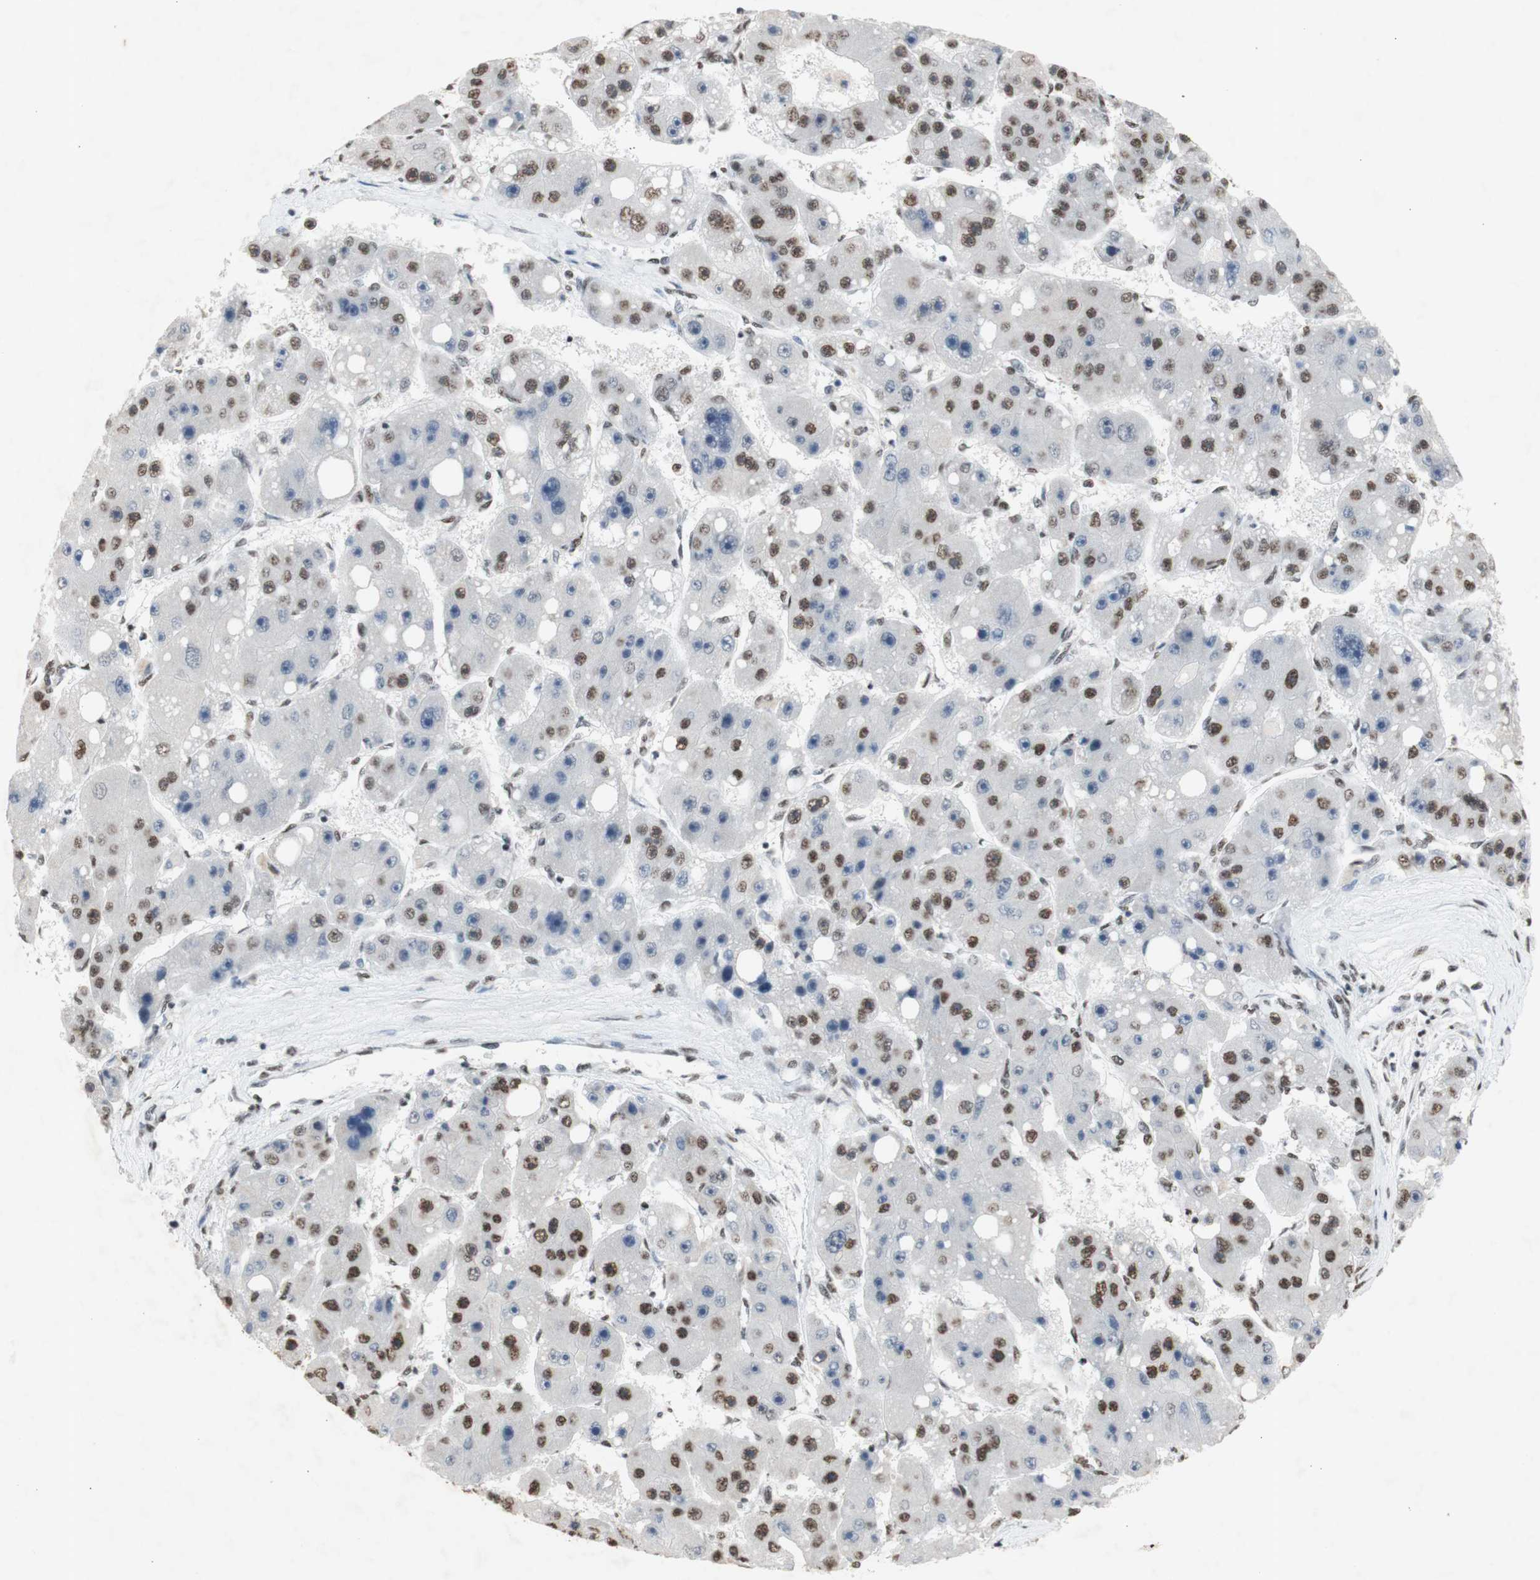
{"staining": {"intensity": "moderate", "quantity": "25%-75%", "location": "nuclear"}, "tissue": "liver cancer", "cell_type": "Tumor cells", "image_type": "cancer", "snomed": [{"axis": "morphology", "description": "Carcinoma, Hepatocellular, NOS"}, {"axis": "topography", "description": "Liver"}], "caption": "IHC photomicrograph of neoplastic tissue: liver cancer stained using immunohistochemistry (IHC) exhibits medium levels of moderate protein expression localized specifically in the nuclear of tumor cells, appearing as a nuclear brown color.", "gene": "SNRPB", "patient": {"sex": "female", "age": 61}}